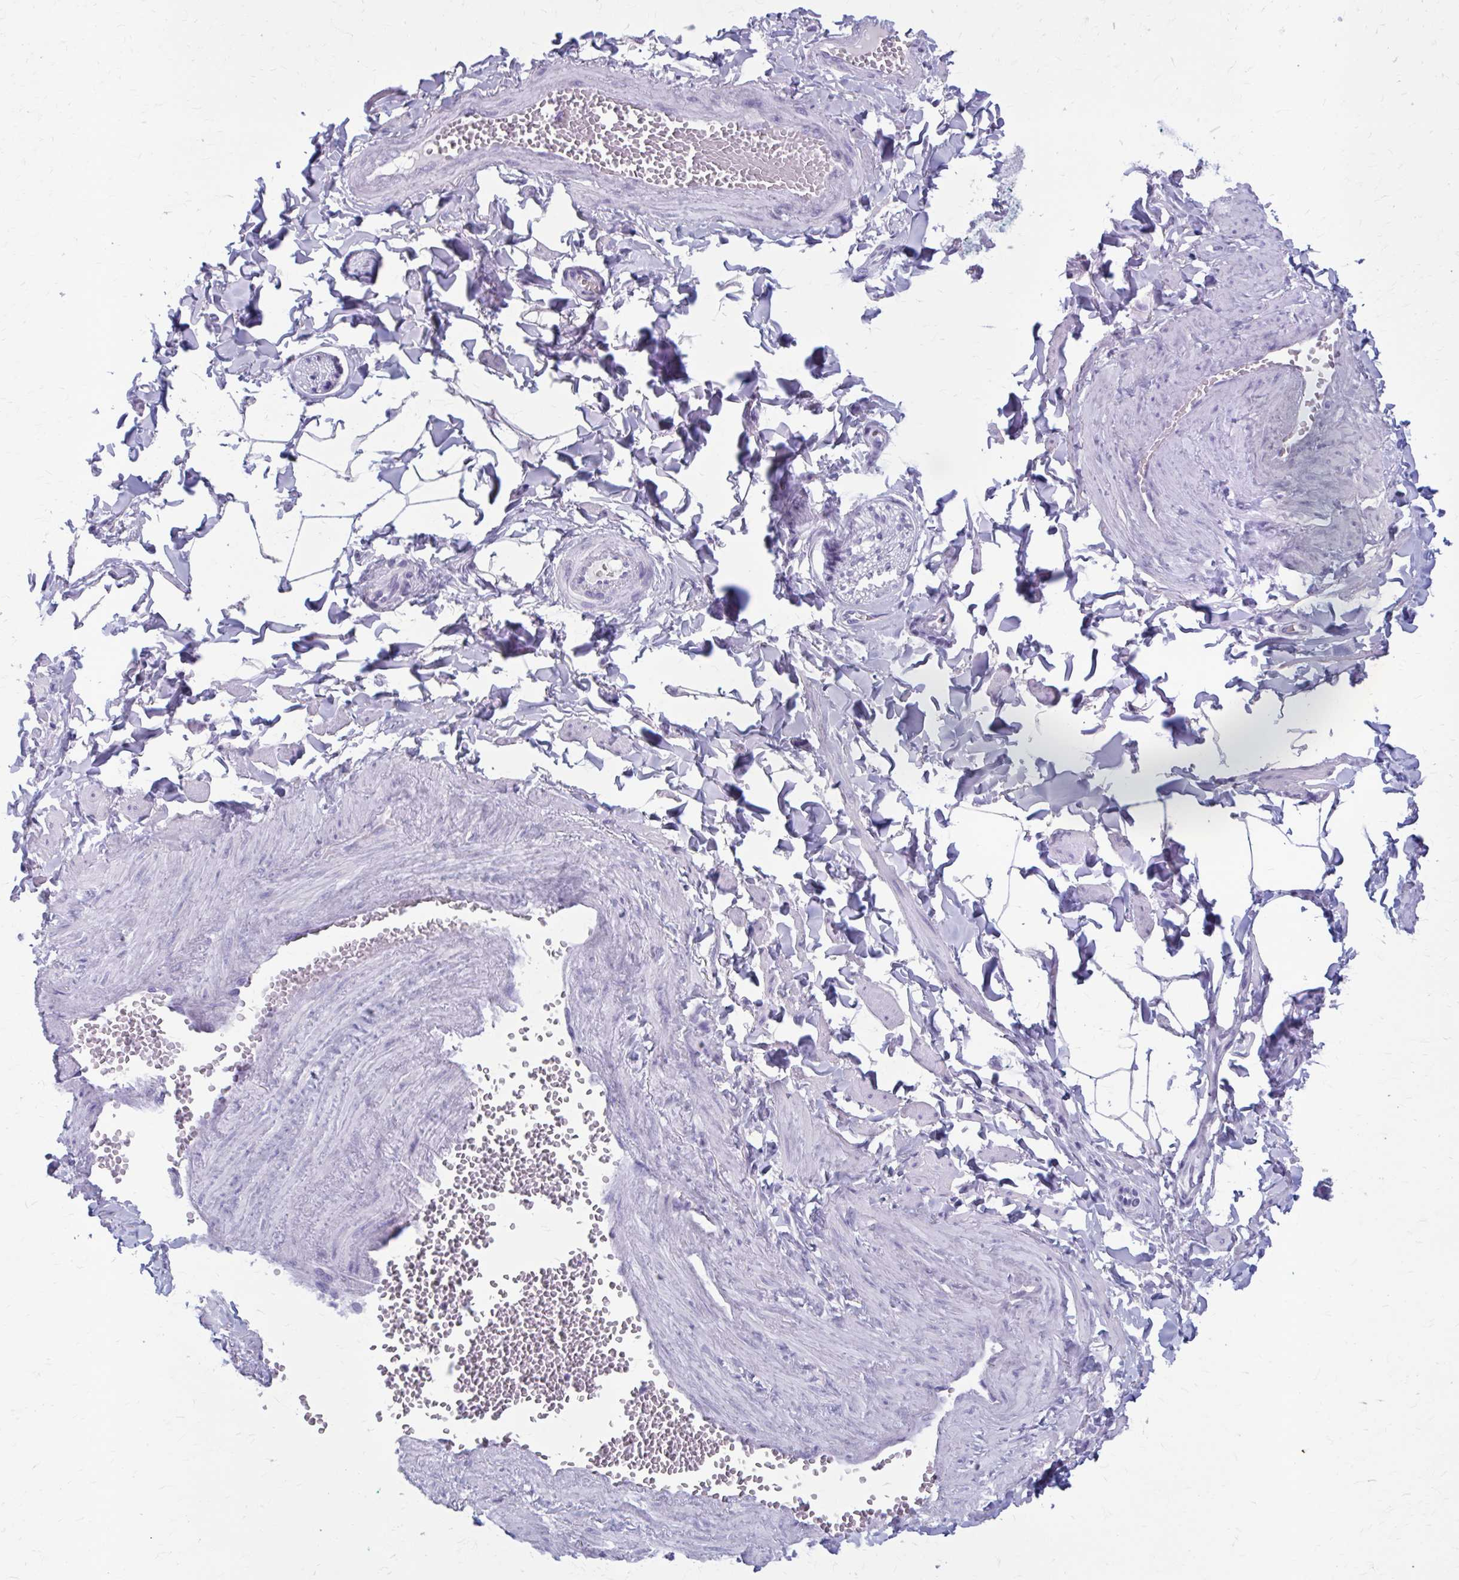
{"staining": {"intensity": "negative", "quantity": "none", "location": "none"}, "tissue": "adipose tissue", "cell_type": "Adipocytes", "image_type": "normal", "snomed": [{"axis": "morphology", "description": "Normal tissue, NOS"}, {"axis": "topography", "description": "Epididymis"}, {"axis": "topography", "description": "Peripheral nerve tissue"}], "caption": "Image shows no protein staining in adipocytes of normal adipose tissue. (DAB immunohistochemistry with hematoxylin counter stain).", "gene": "ZDHHC7", "patient": {"sex": "male", "age": 32}}